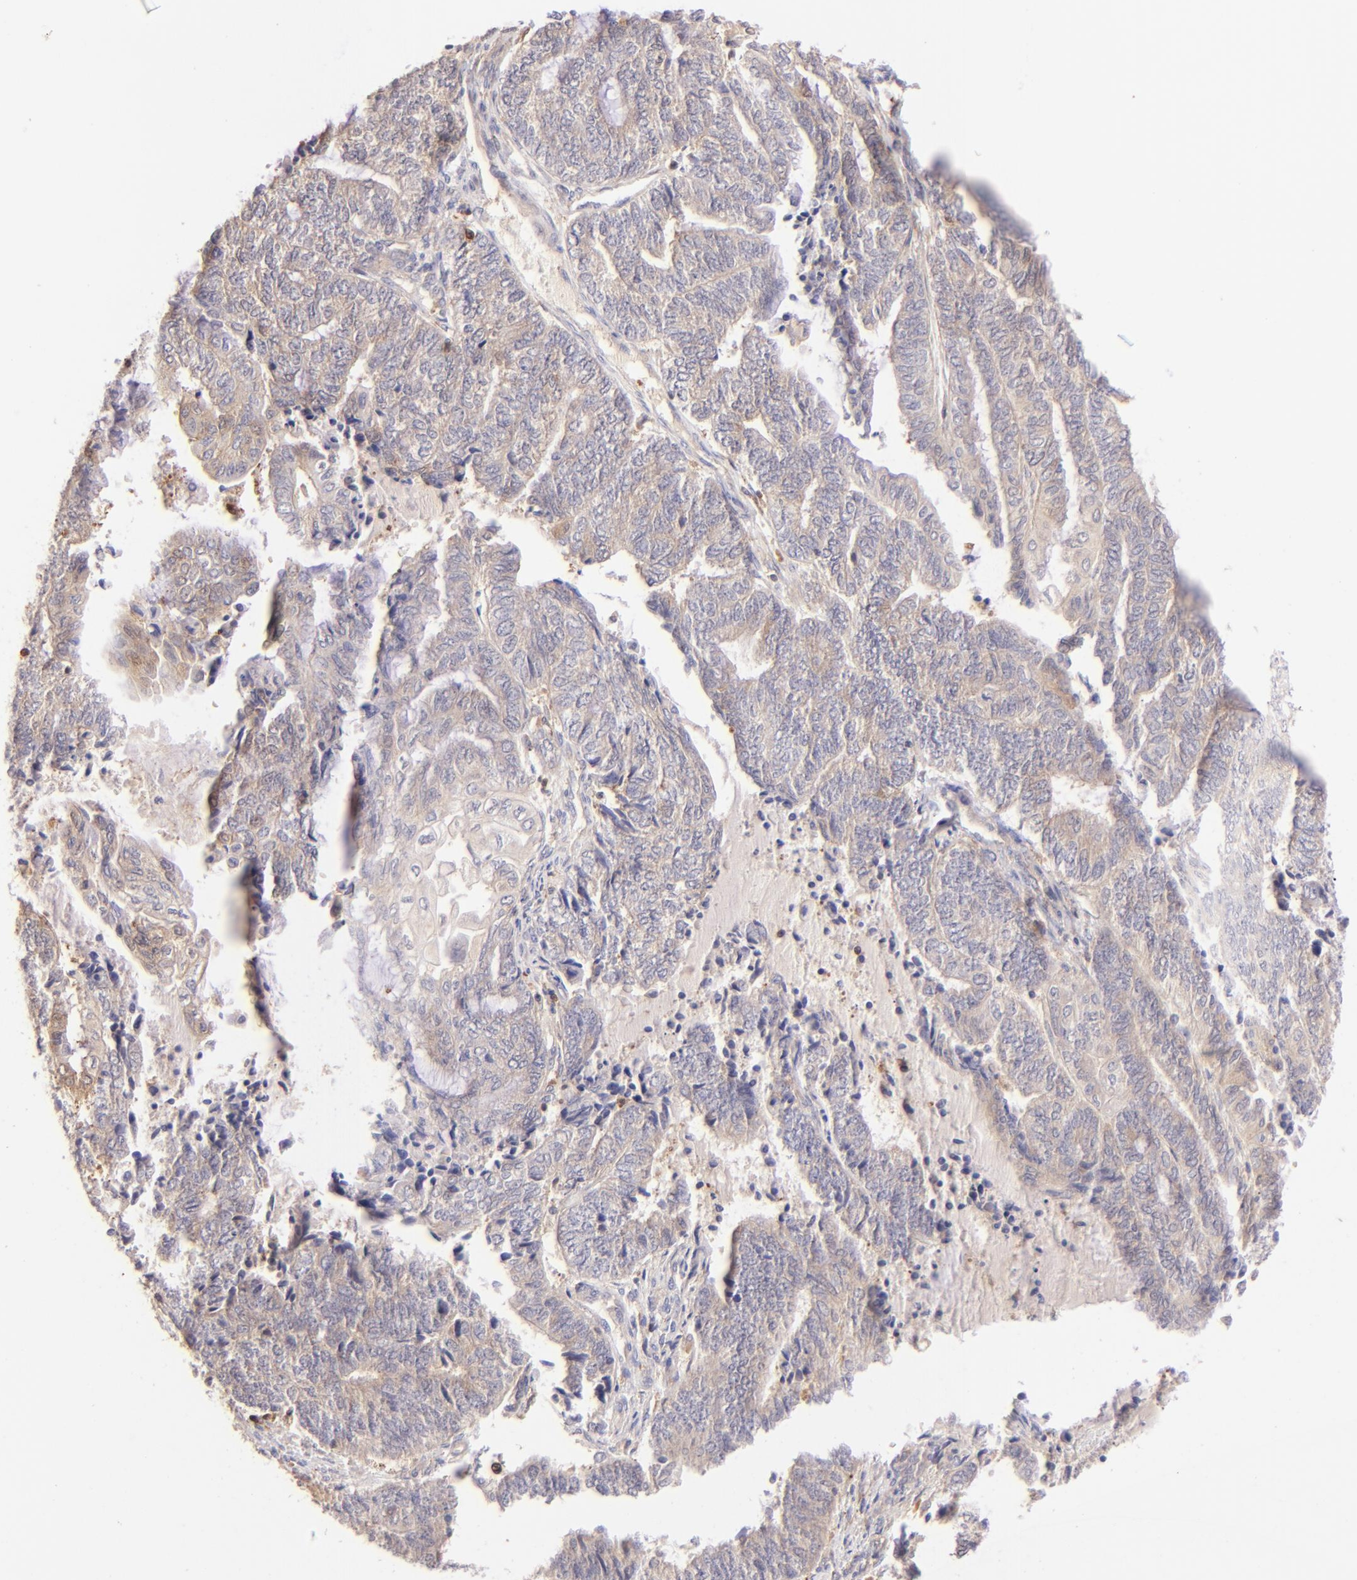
{"staining": {"intensity": "moderate", "quantity": ">75%", "location": "cytoplasmic/membranous"}, "tissue": "endometrial cancer", "cell_type": "Tumor cells", "image_type": "cancer", "snomed": [{"axis": "morphology", "description": "Adenocarcinoma, NOS"}, {"axis": "topography", "description": "Uterus"}, {"axis": "topography", "description": "Endometrium"}], "caption": "This micrograph shows immunohistochemistry (IHC) staining of adenocarcinoma (endometrial), with medium moderate cytoplasmic/membranous staining in about >75% of tumor cells.", "gene": "BTK", "patient": {"sex": "female", "age": 70}}